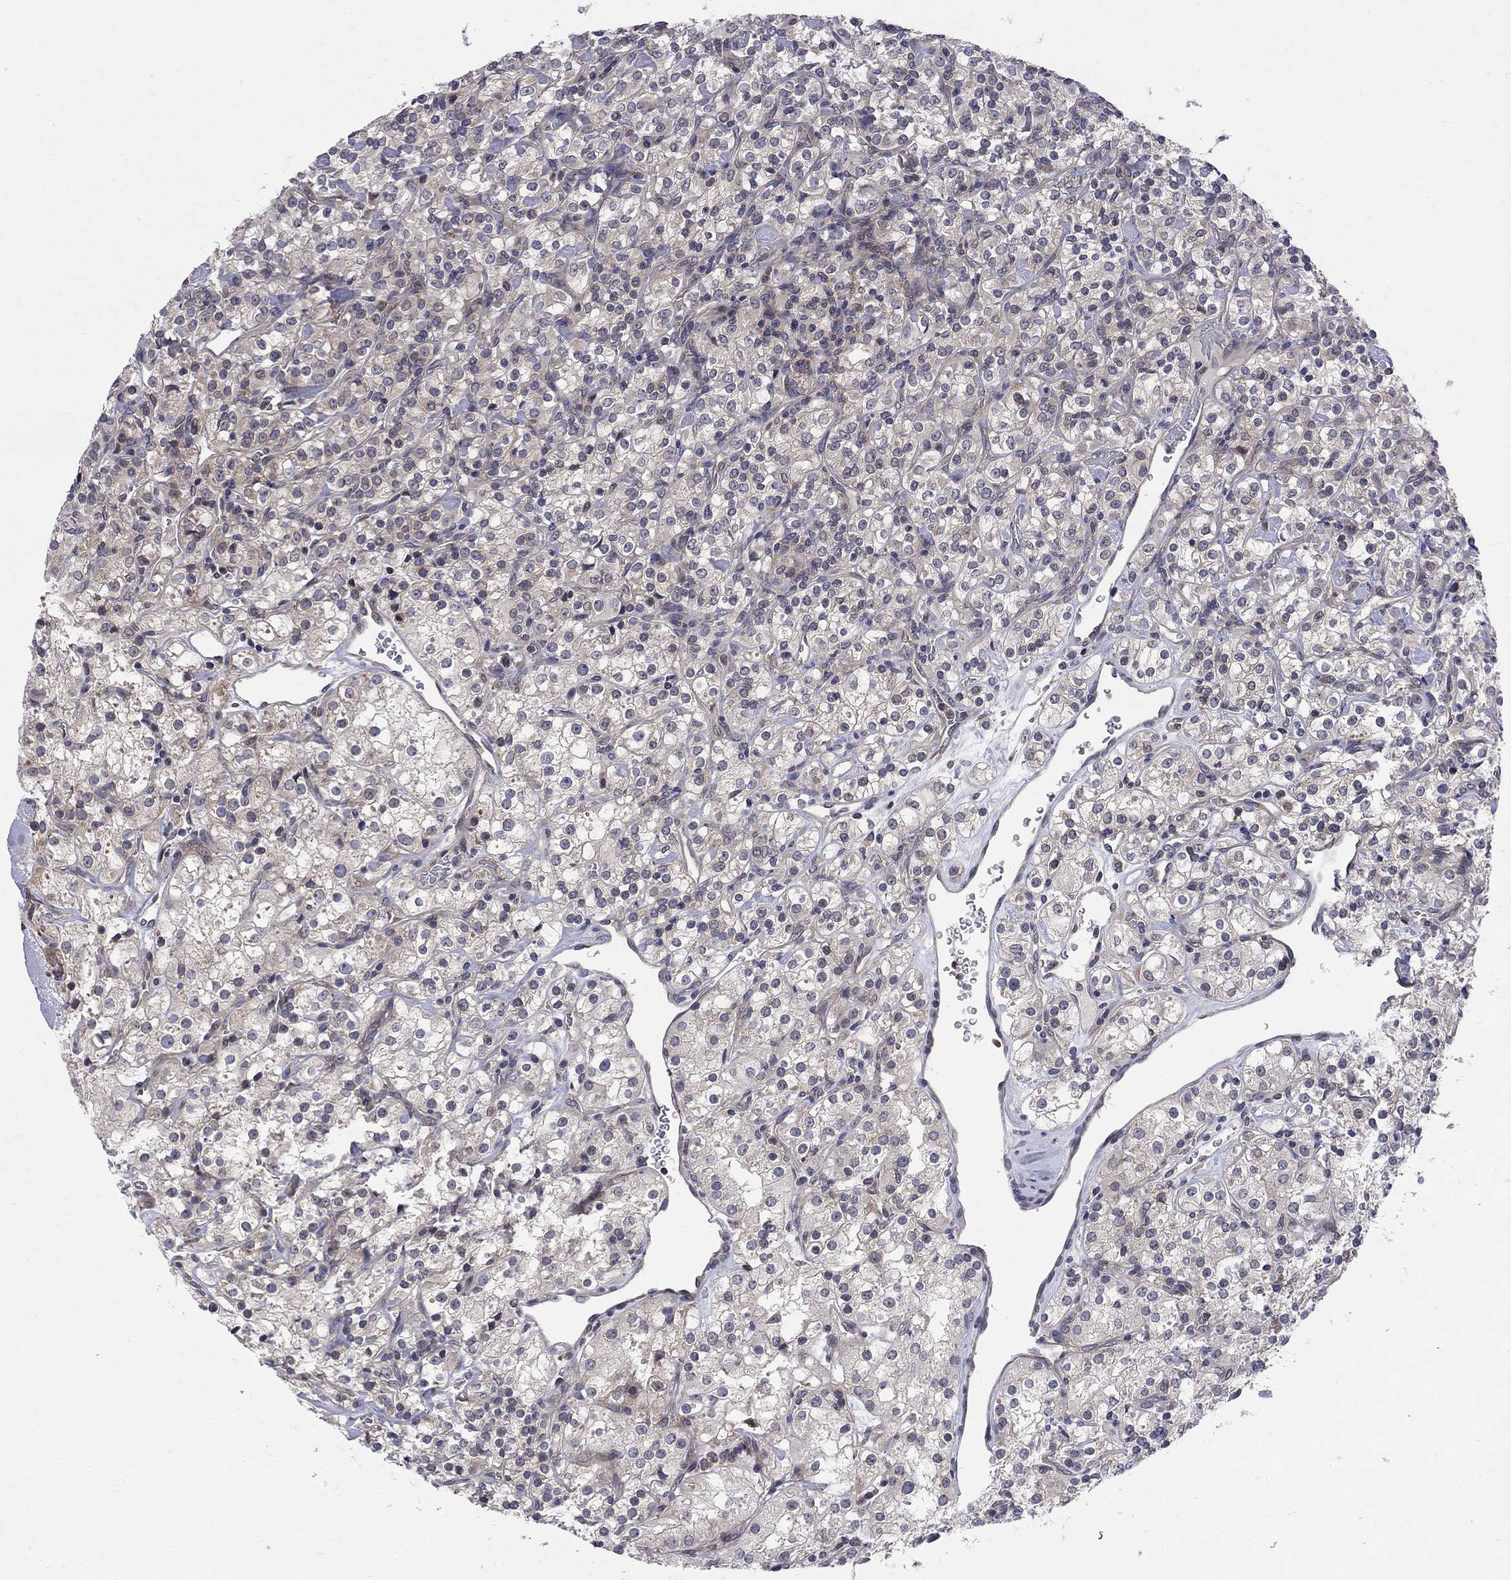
{"staining": {"intensity": "weak", "quantity": "25%-75%", "location": "cytoplasmic/membranous"}, "tissue": "renal cancer", "cell_type": "Tumor cells", "image_type": "cancer", "snomed": [{"axis": "morphology", "description": "Adenocarcinoma, NOS"}, {"axis": "topography", "description": "Kidney"}], "caption": "Immunohistochemical staining of human renal cancer (adenocarcinoma) demonstrates weak cytoplasmic/membranous protein positivity in approximately 25%-75% of tumor cells.", "gene": "CNOT11", "patient": {"sex": "male", "age": 77}}